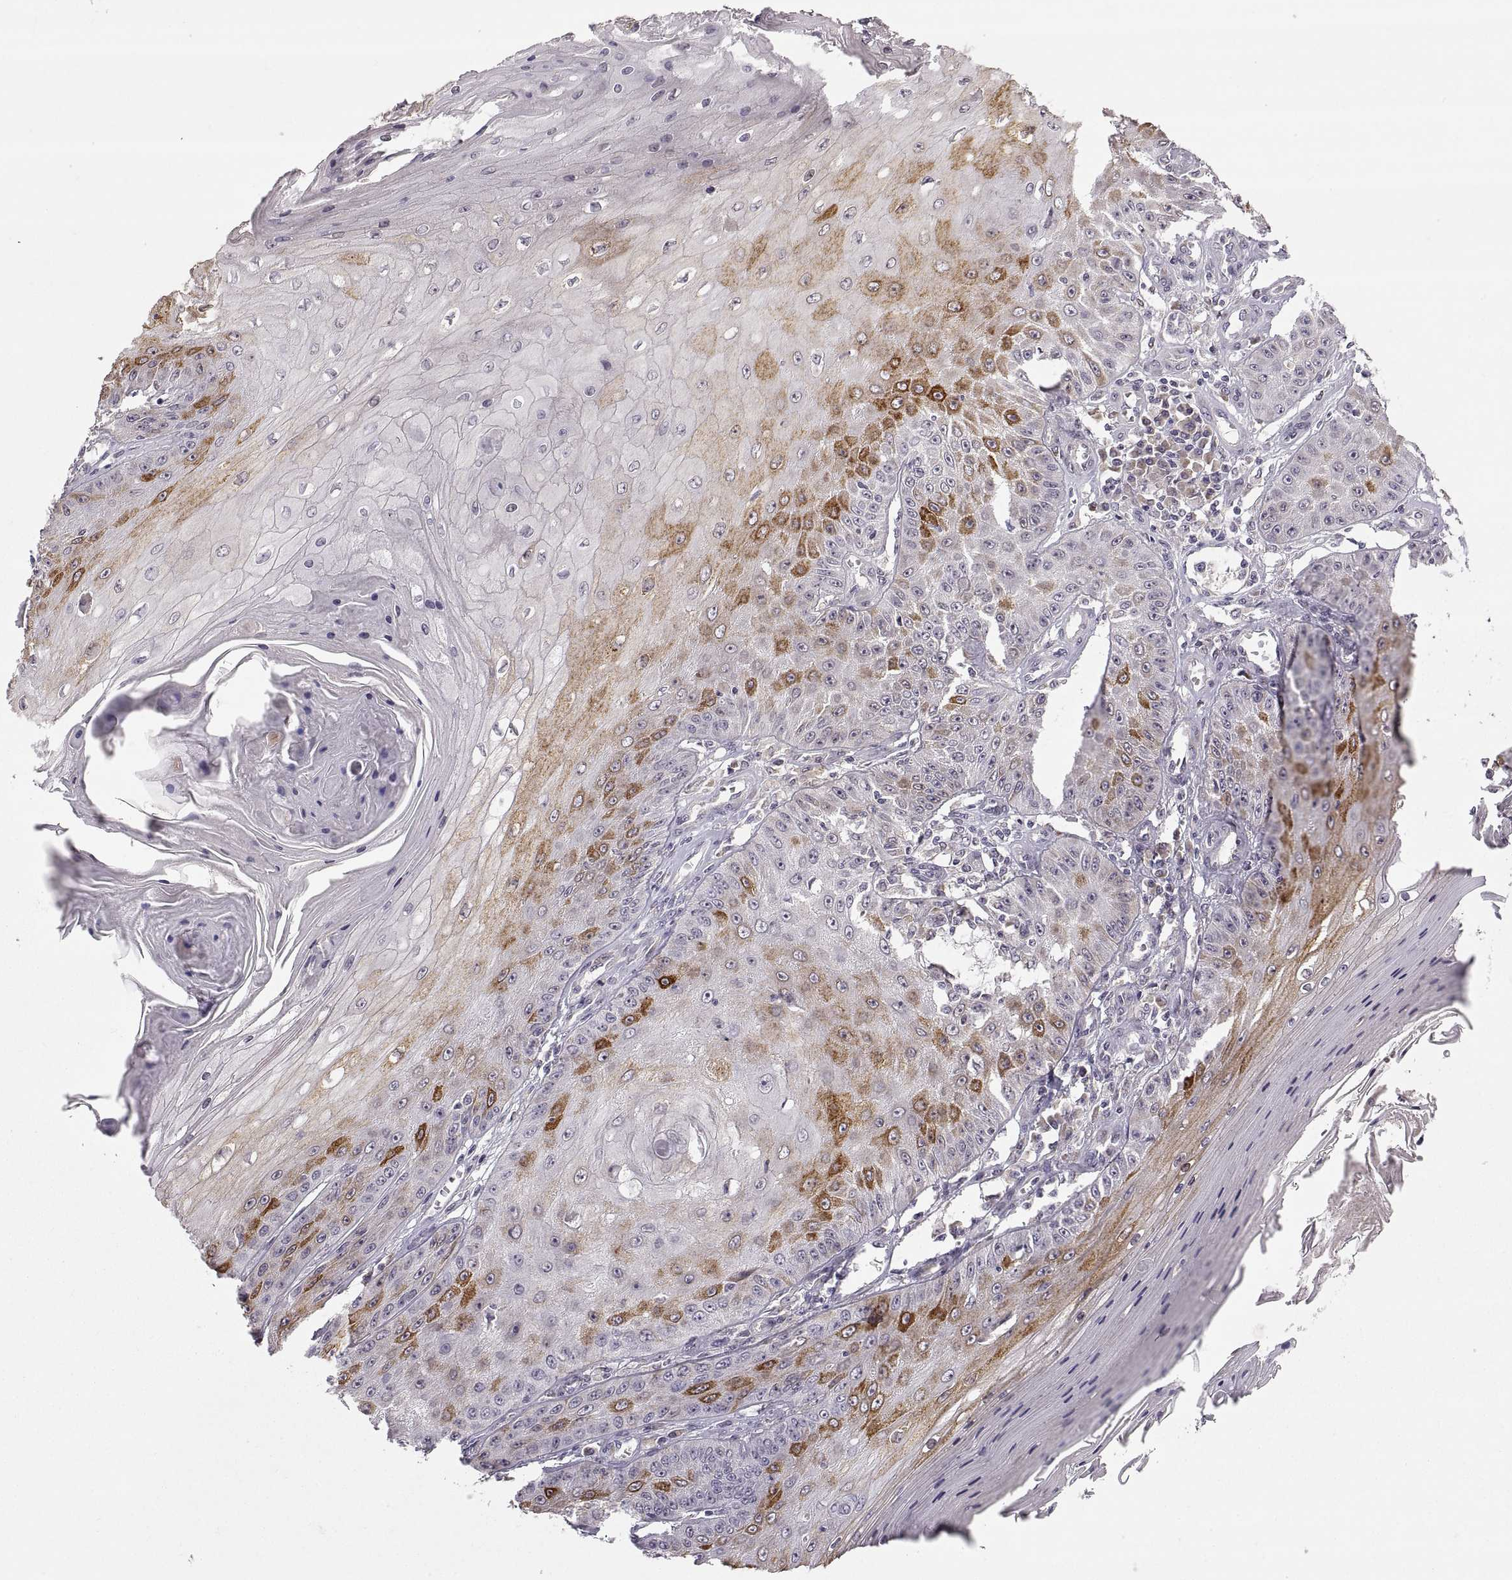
{"staining": {"intensity": "strong", "quantity": "<25%", "location": "cytoplasmic/membranous"}, "tissue": "skin cancer", "cell_type": "Tumor cells", "image_type": "cancer", "snomed": [{"axis": "morphology", "description": "Squamous cell carcinoma, NOS"}, {"axis": "topography", "description": "Skin"}], "caption": "IHC image of neoplastic tissue: human skin cancer stained using immunohistochemistry (IHC) shows medium levels of strong protein expression localized specifically in the cytoplasmic/membranous of tumor cells, appearing as a cytoplasmic/membranous brown color.", "gene": "HMGCR", "patient": {"sex": "male", "age": 70}}